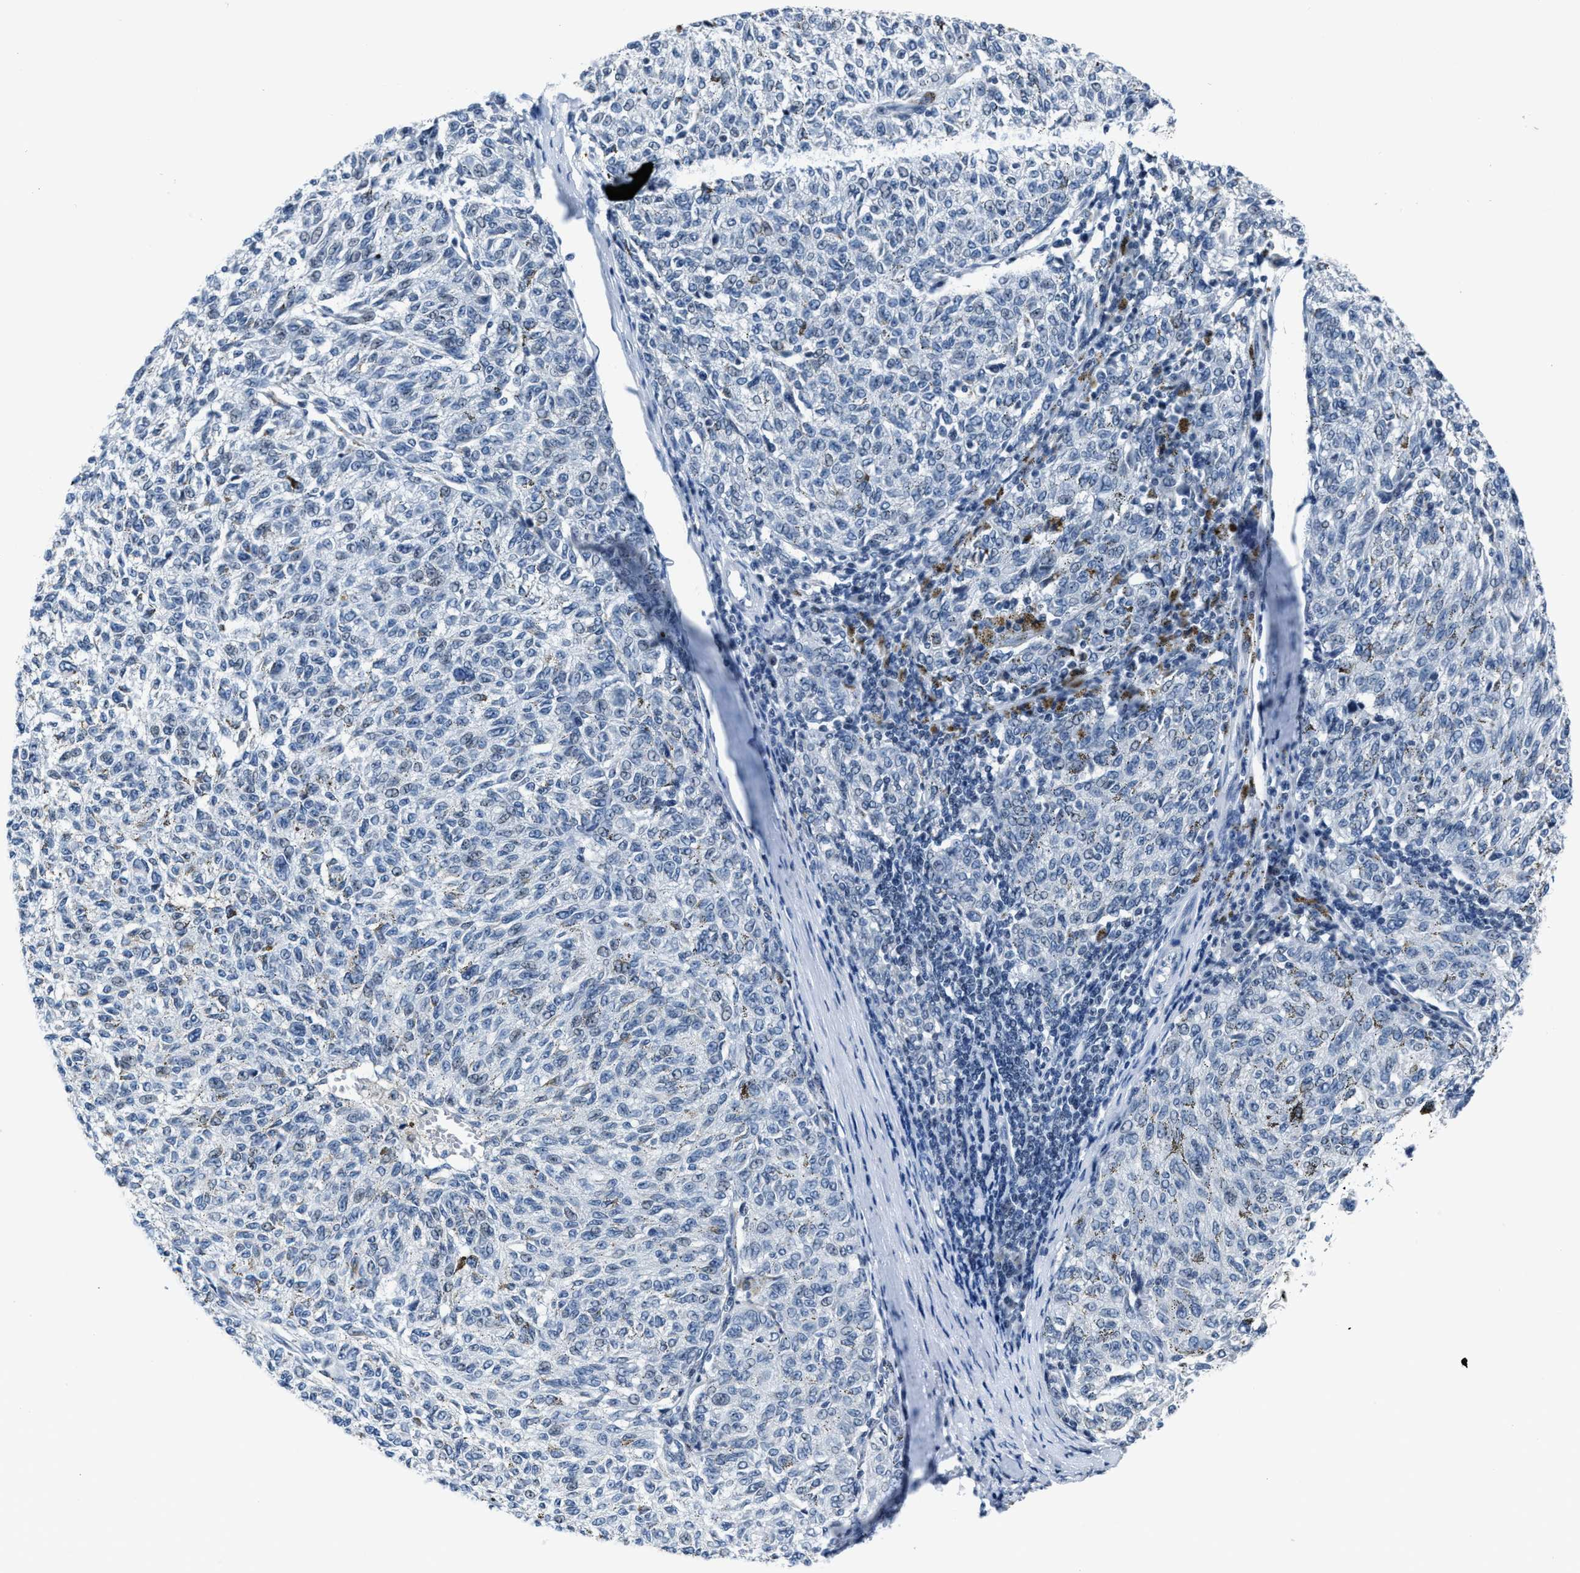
{"staining": {"intensity": "negative", "quantity": "none", "location": "none"}, "tissue": "melanoma", "cell_type": "Tumor cells", "image_type": "cancer", "snomed": [{"axis": "morphology", "description": "Malignant melanoma, NOS"}, {"axis": "topography", "description": "Skin"}], "caption": "This histopathology image is of malignant melanoma stained with immunohistochemistry to label a protein in brown with the nuclei are counter-stained blue. There is no expression in tumor cells. (Immunohistochemistry (ihc), brightfield microscopy, high magnification).", "gene": "ASZ1", "patient": {"sex": "female", "age": 72}}